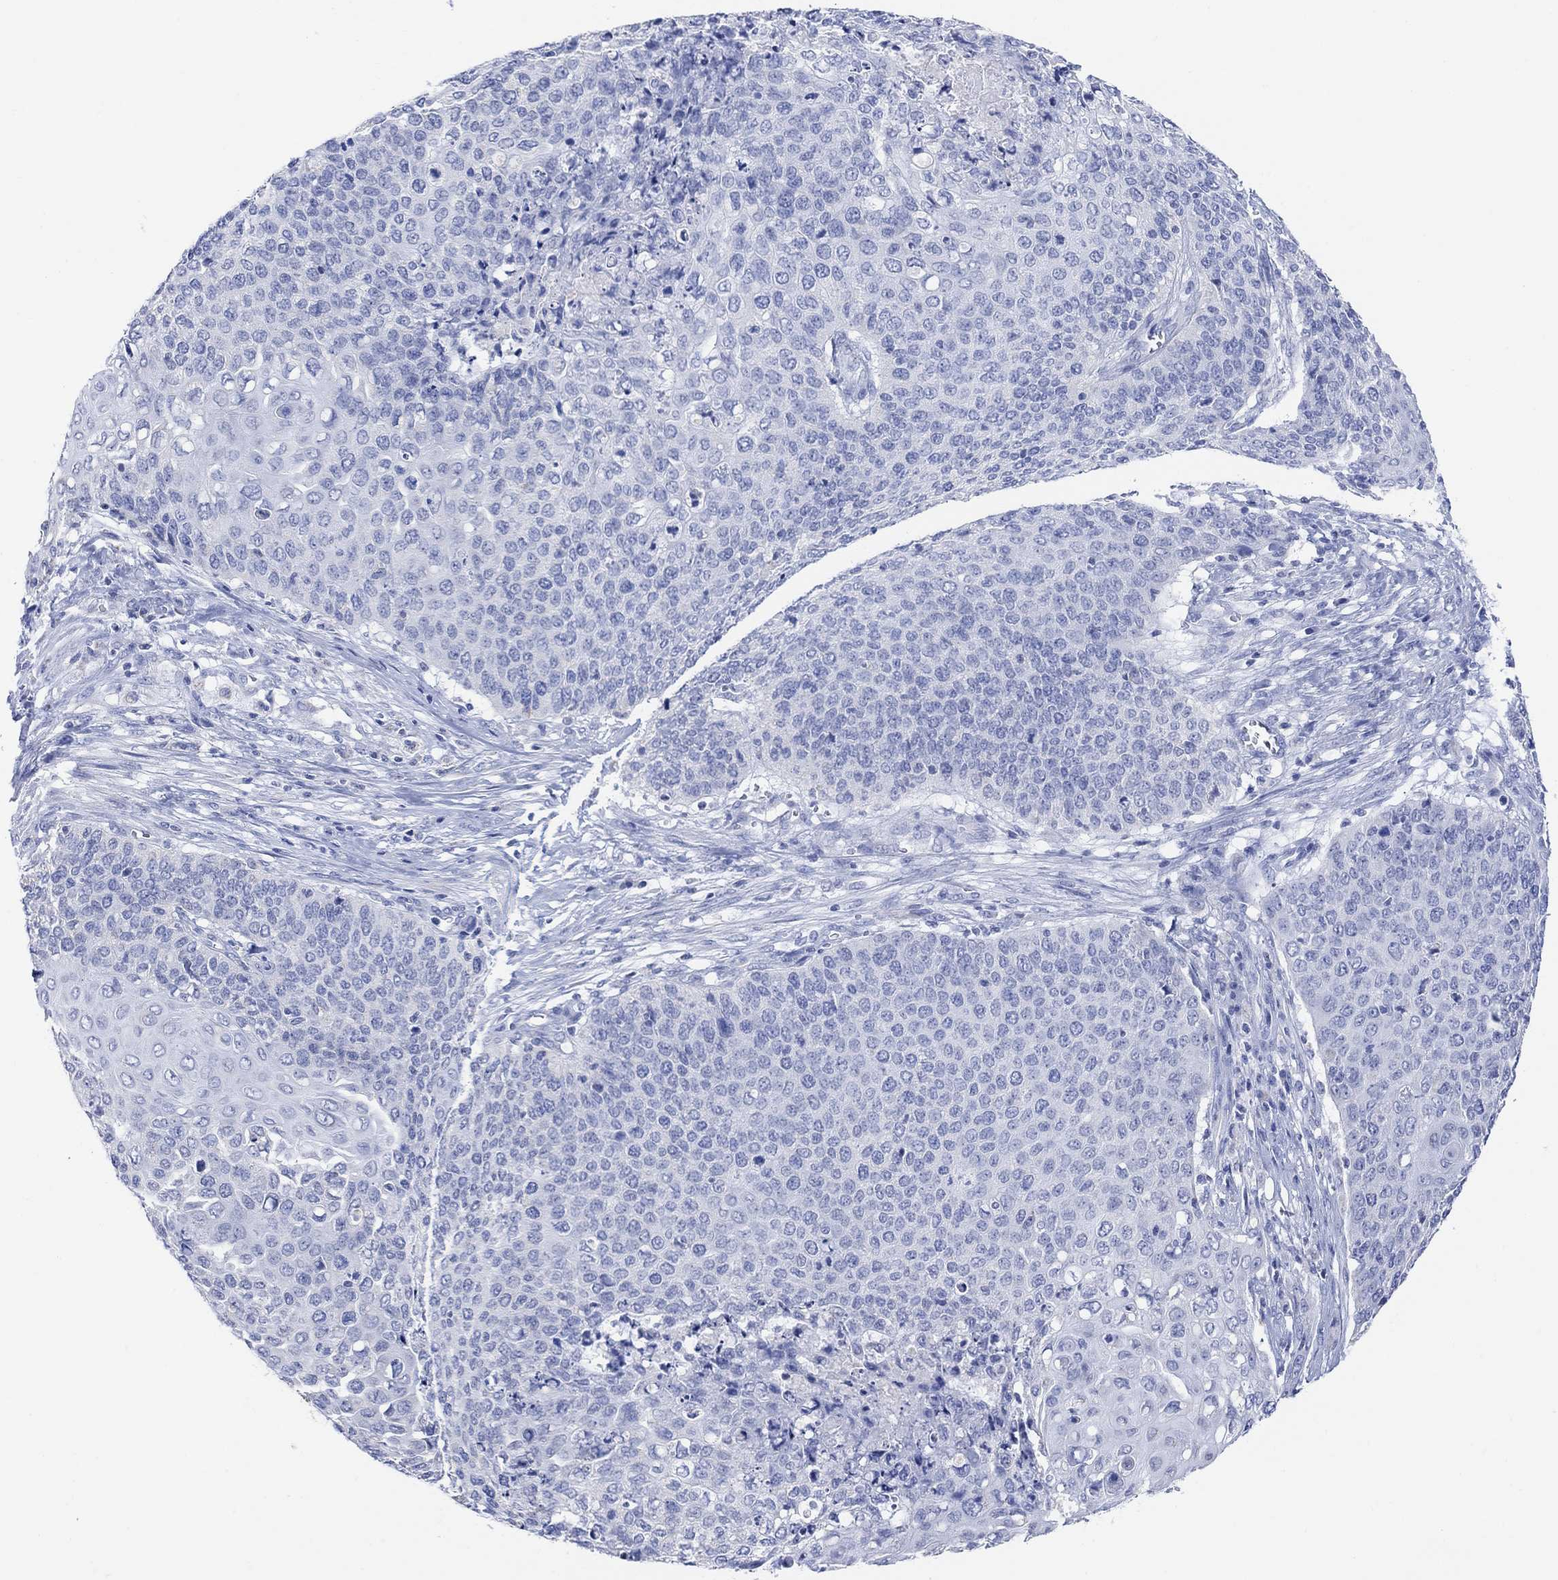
{"staining": {"intensity": "negative", "quantity": "none", "location": "none"}, "tissue": "cervical cancer", "cell_type": "Tumor cells", "image_type": "cancer", "snomed": [{"axis": "morphology", "description": "Squamous cell carcinoma, NOS"}, {"axis": "topography", "description": "Cervix"}], "caption": "The immunohistochemistry (IHC) histopathology image has no significant positivity in tumor cells of cervical cancer (squamous cell carcinoma) tissue.", "gene": "SYT12", "patient": {"sex": "female", "age": 39}}